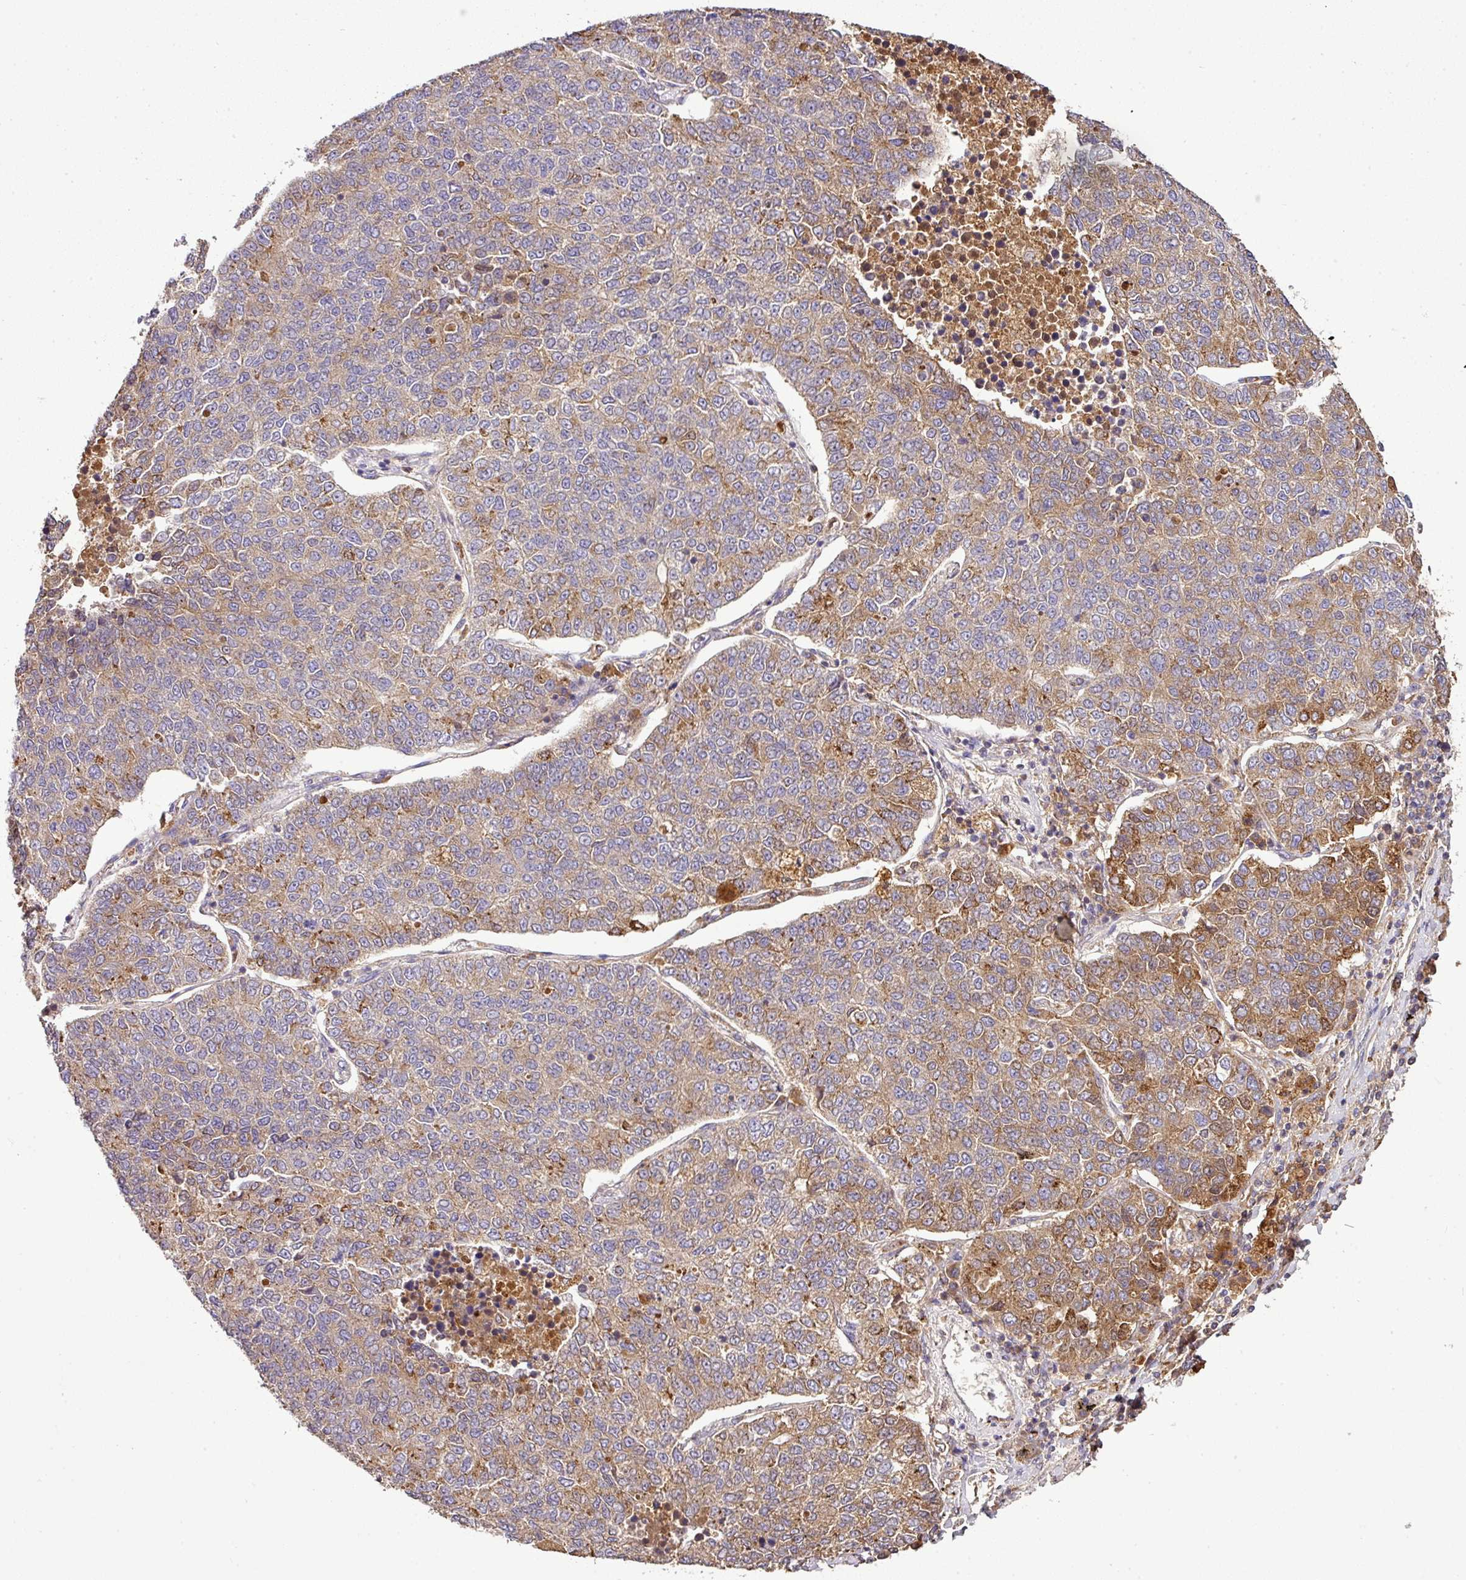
{"staining": {"intensity": "moderate", "quantity": "25%-75%", "location": "cytoplasmic/membranous"}, "tissue": "lung cancer", "cell_type": "Tumor cells", "image_type": "cancer", "snomed": [{"axis": "morphology", "description": "Adenocarcinoma, NOS"}, {"axis": "topography", "description": "Lung"}], "caption": "Immunohistochemical staining of lung adenocarcinoma demonstrates medium levels of moderate cytoplasmic/membranous positivity in about 25%-75% of tumor cells.", "gene": "CAB39L", "patient": {"sex": "male", "age": 49}}